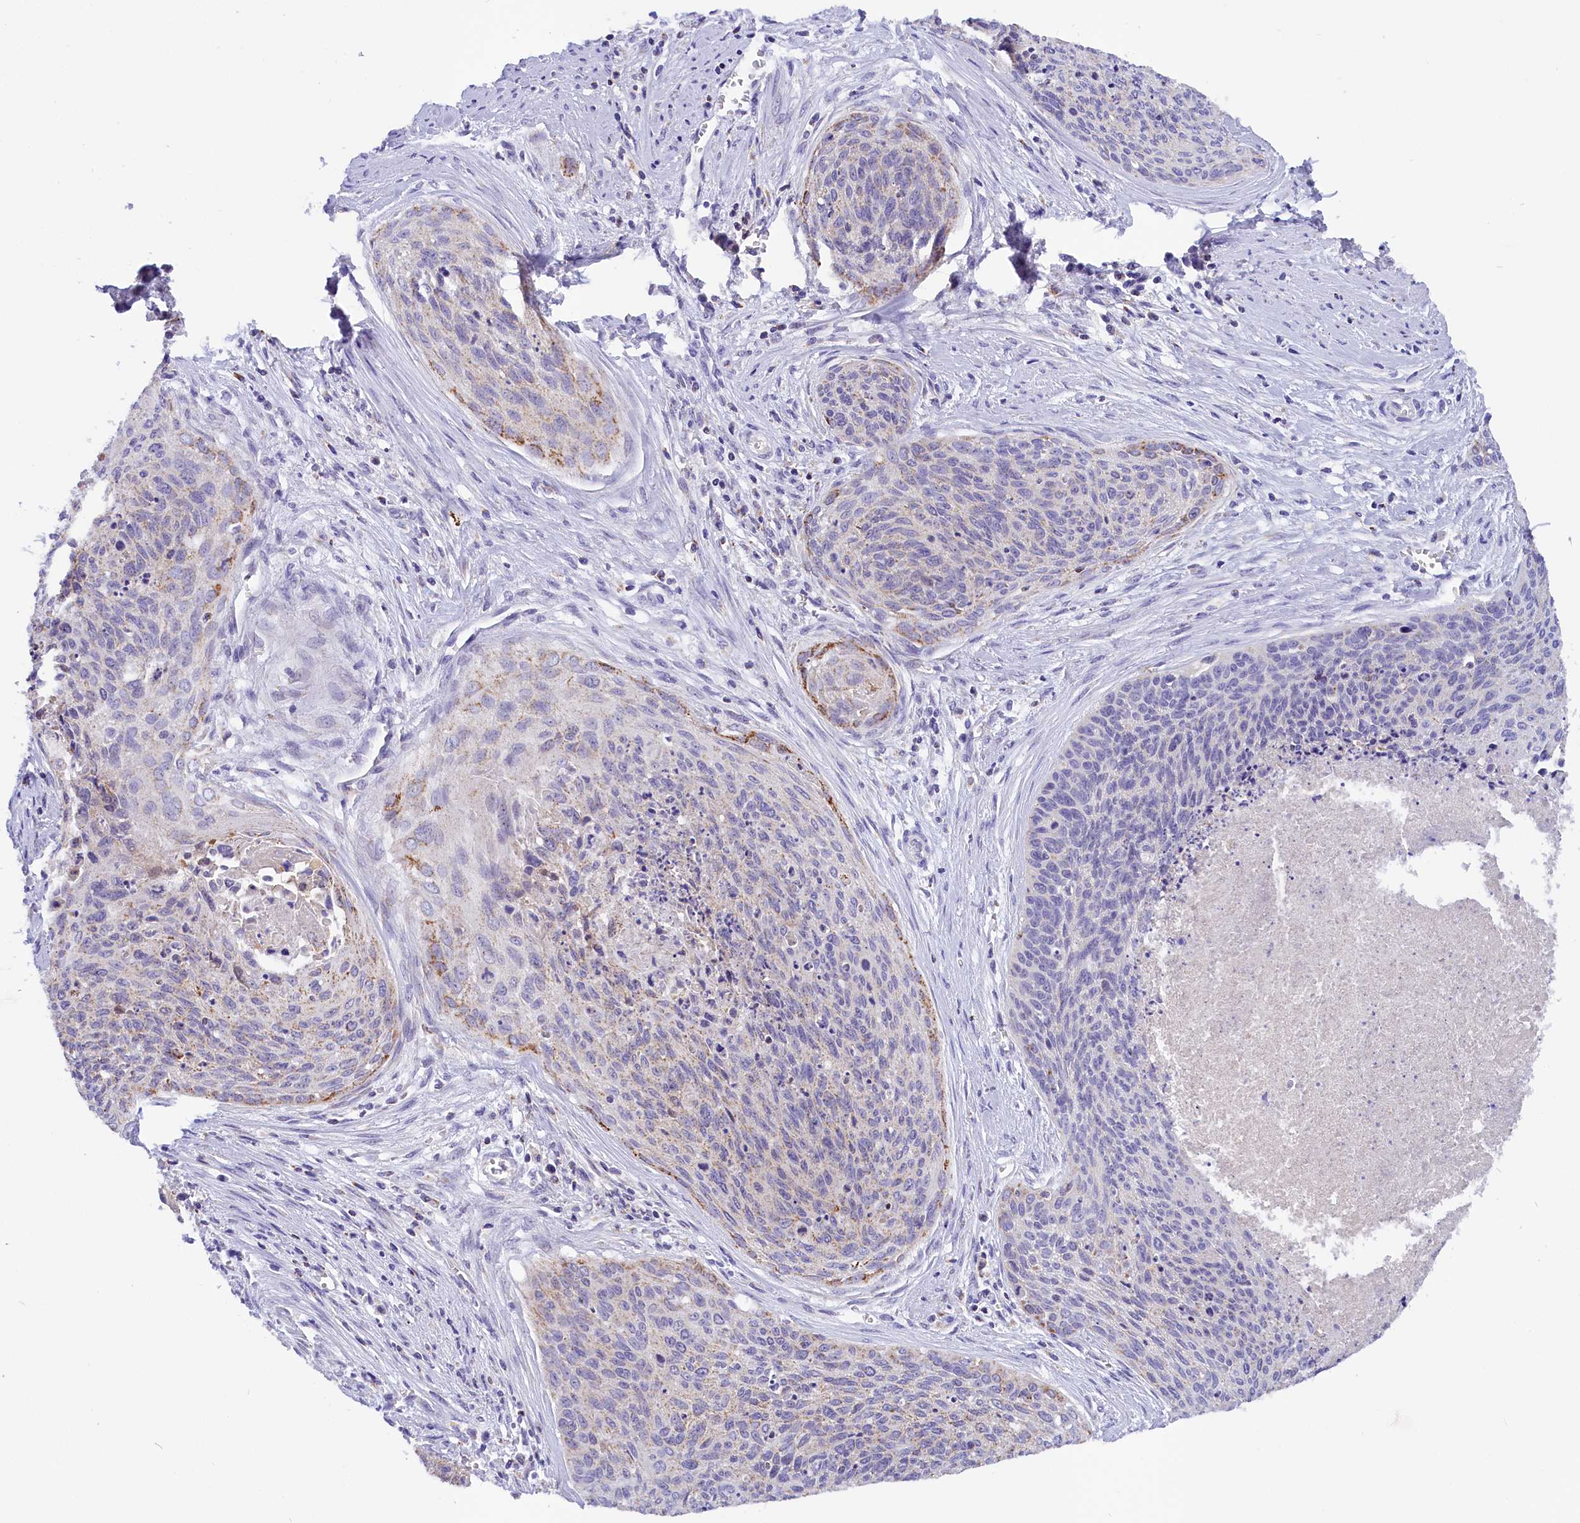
{"staining": {"intensity": "weak", "quantity": "<25%", "location": "cytoplasmic/membranous"}, "tissue": "cervical cancer", "cell_type": "Tumor cells", "image_type": "cancer", "snomed": [{"axis": "morphology", "description": "Squamous cell carcinoma, NOS"}, {"axis": "topography", "description": "Cervix"}], "caption": "A micrograph of cervical cancer (squamous cell carcinoma) stained for a protein displays no brown staining in tumor cells.", "gene": "ABAT", "patient": {"sex": "female", "age": 55}}